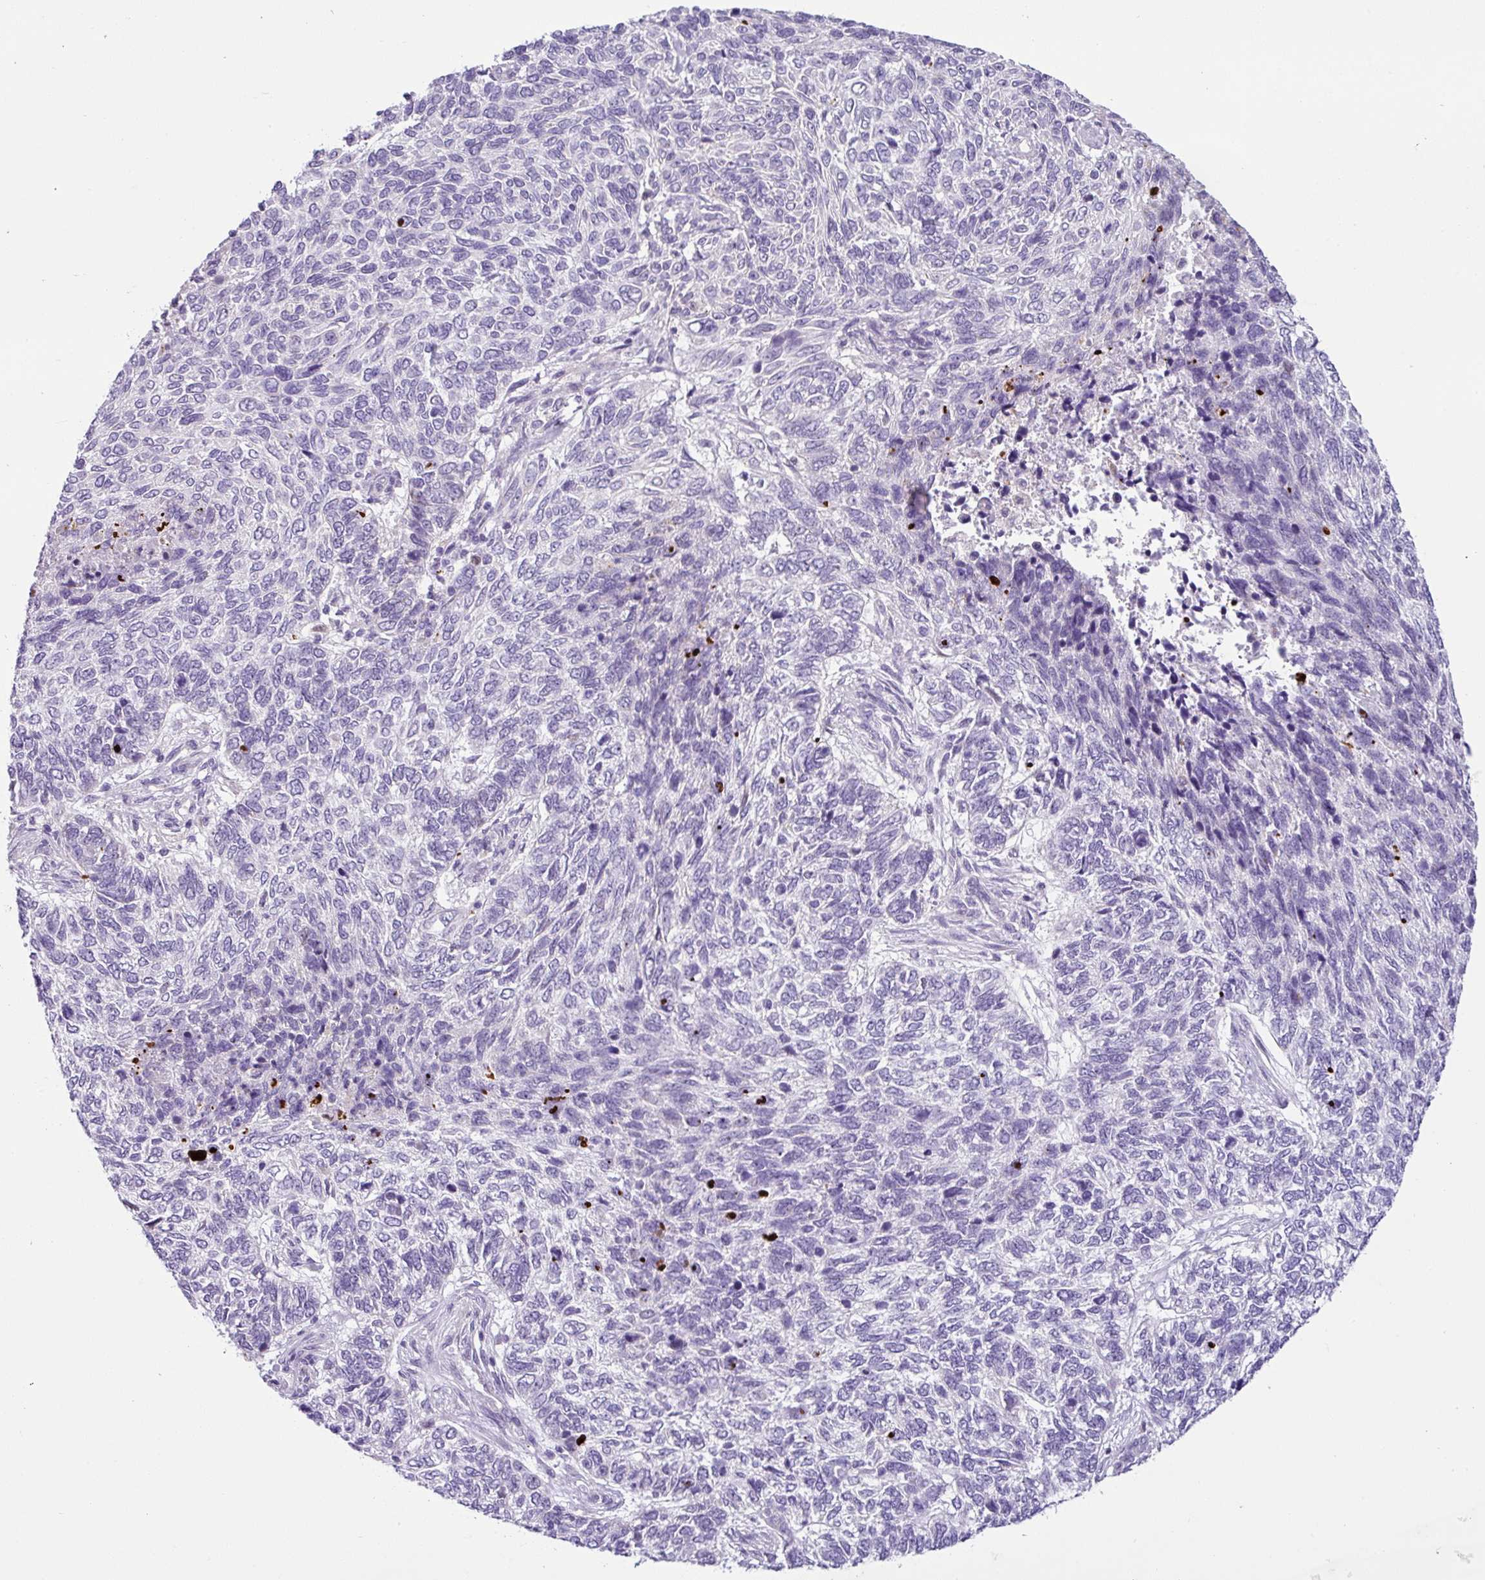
{"staining": {"intensity": "negative", "quantity": "none", "location": "none"}, "tissue": "skin cancer", "cell_type": "Tumor cells", "image_type": "cancer", "snomed": [{"axis": "morphology", "description": "Basal cell carcinoma"}, {"axis": "topography", "description": "Skin"}], "caption": "Tumor cells show no significant expression in skin cancer (basal cell carcinoma). The staining is performed using DAB (3,3'-diaminobenzidine) brown chromogen with nuclei counter-stained in using hematoxylin.", "gene": "HMCN2", "patient": {"sex": "female", "age": 65}}